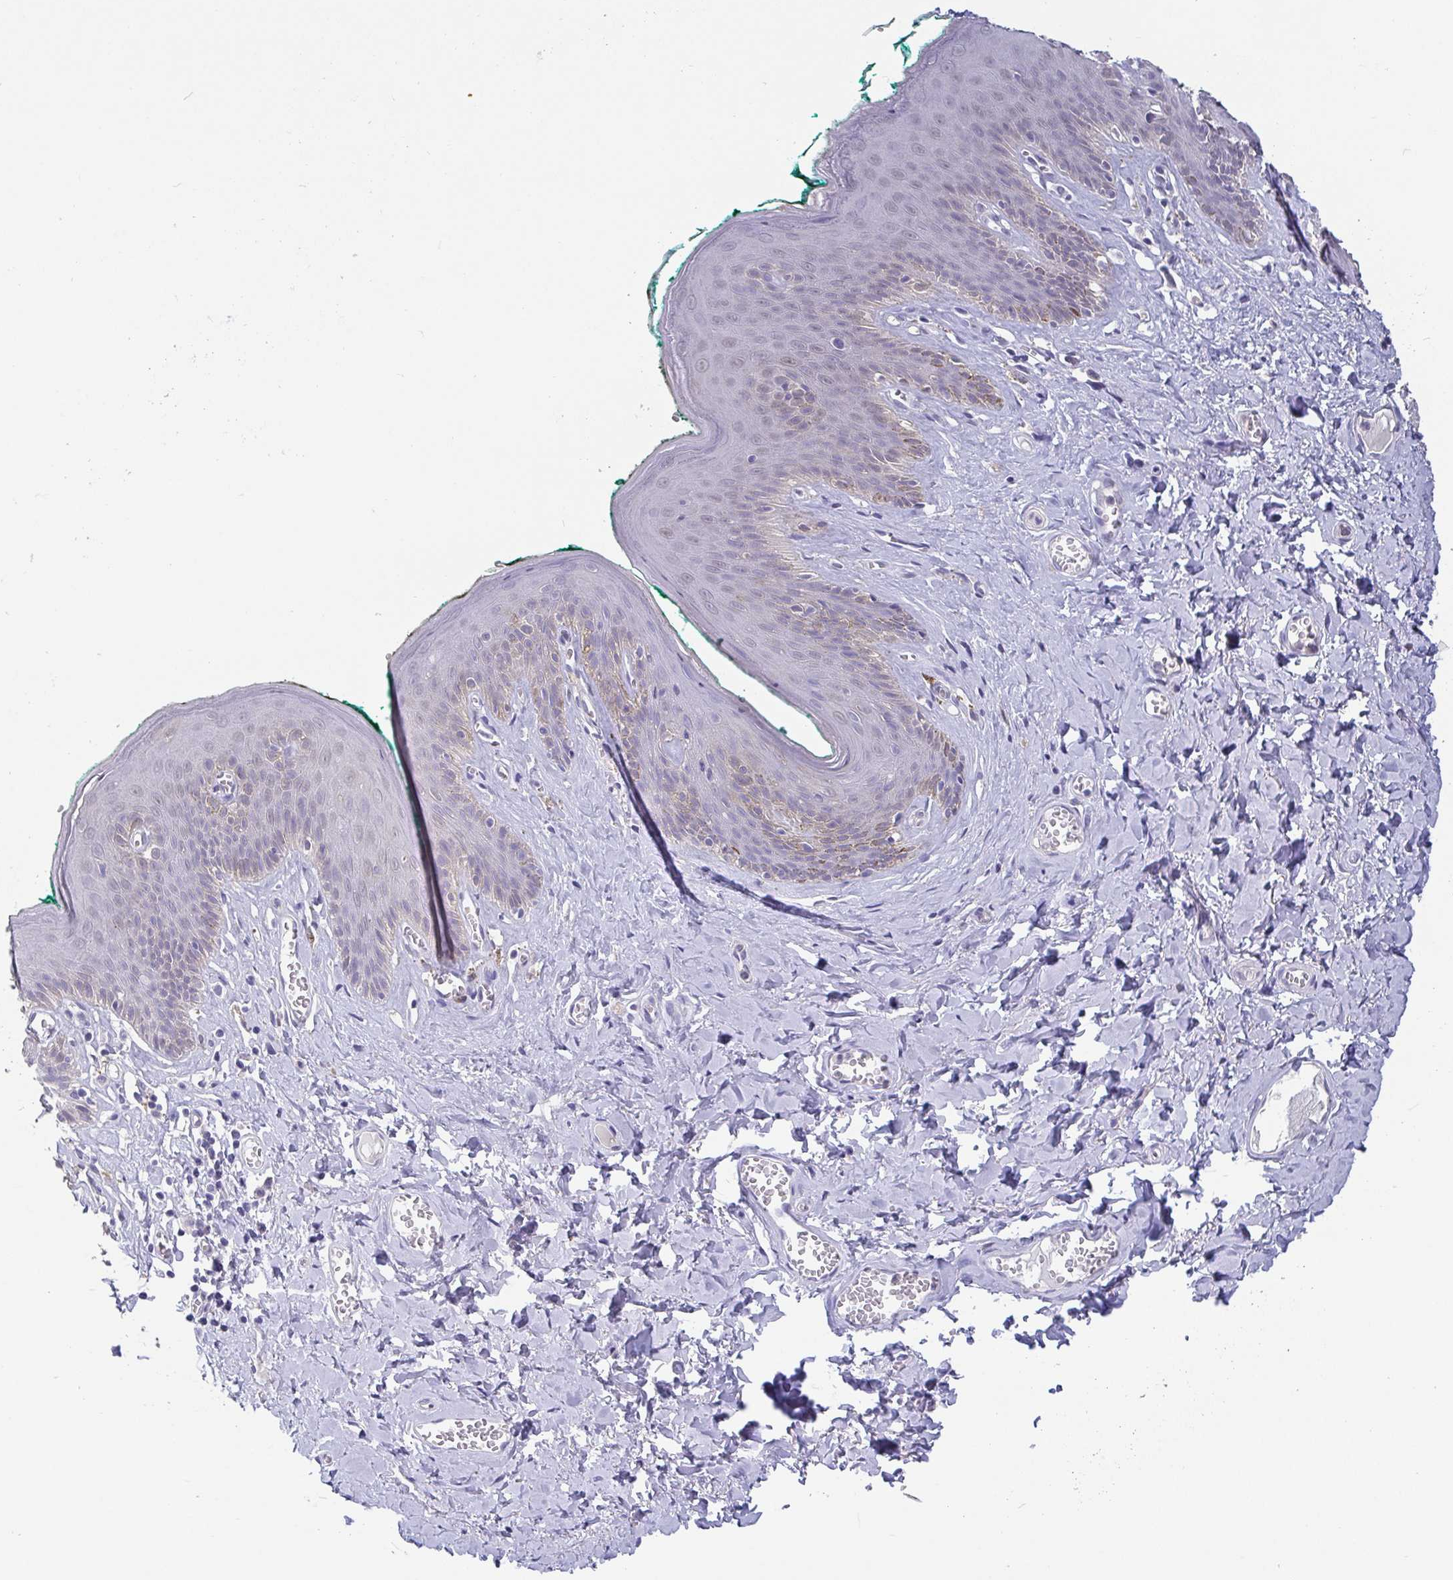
{"staining": {"intensity": "negative", "quantity": "none", "location": "none"}, "tissue": "skin", "cell_type": "Epidermal cells", "image_type": "normal", "snomed": [{"axis": "morphology", "description": "Normal tissue, NOS"}, {"axis": "topography", "description": "Vulva"}, {"axis": "topography", "description": "Peripheral nerve tissue"}], "caption": "This is an immunohistochemistry (IHC) histopathology image of normal skin. There is no staining in epidermal cells.", "gene": "IDH1", "patient": {"sex": "female", "age": 66}}